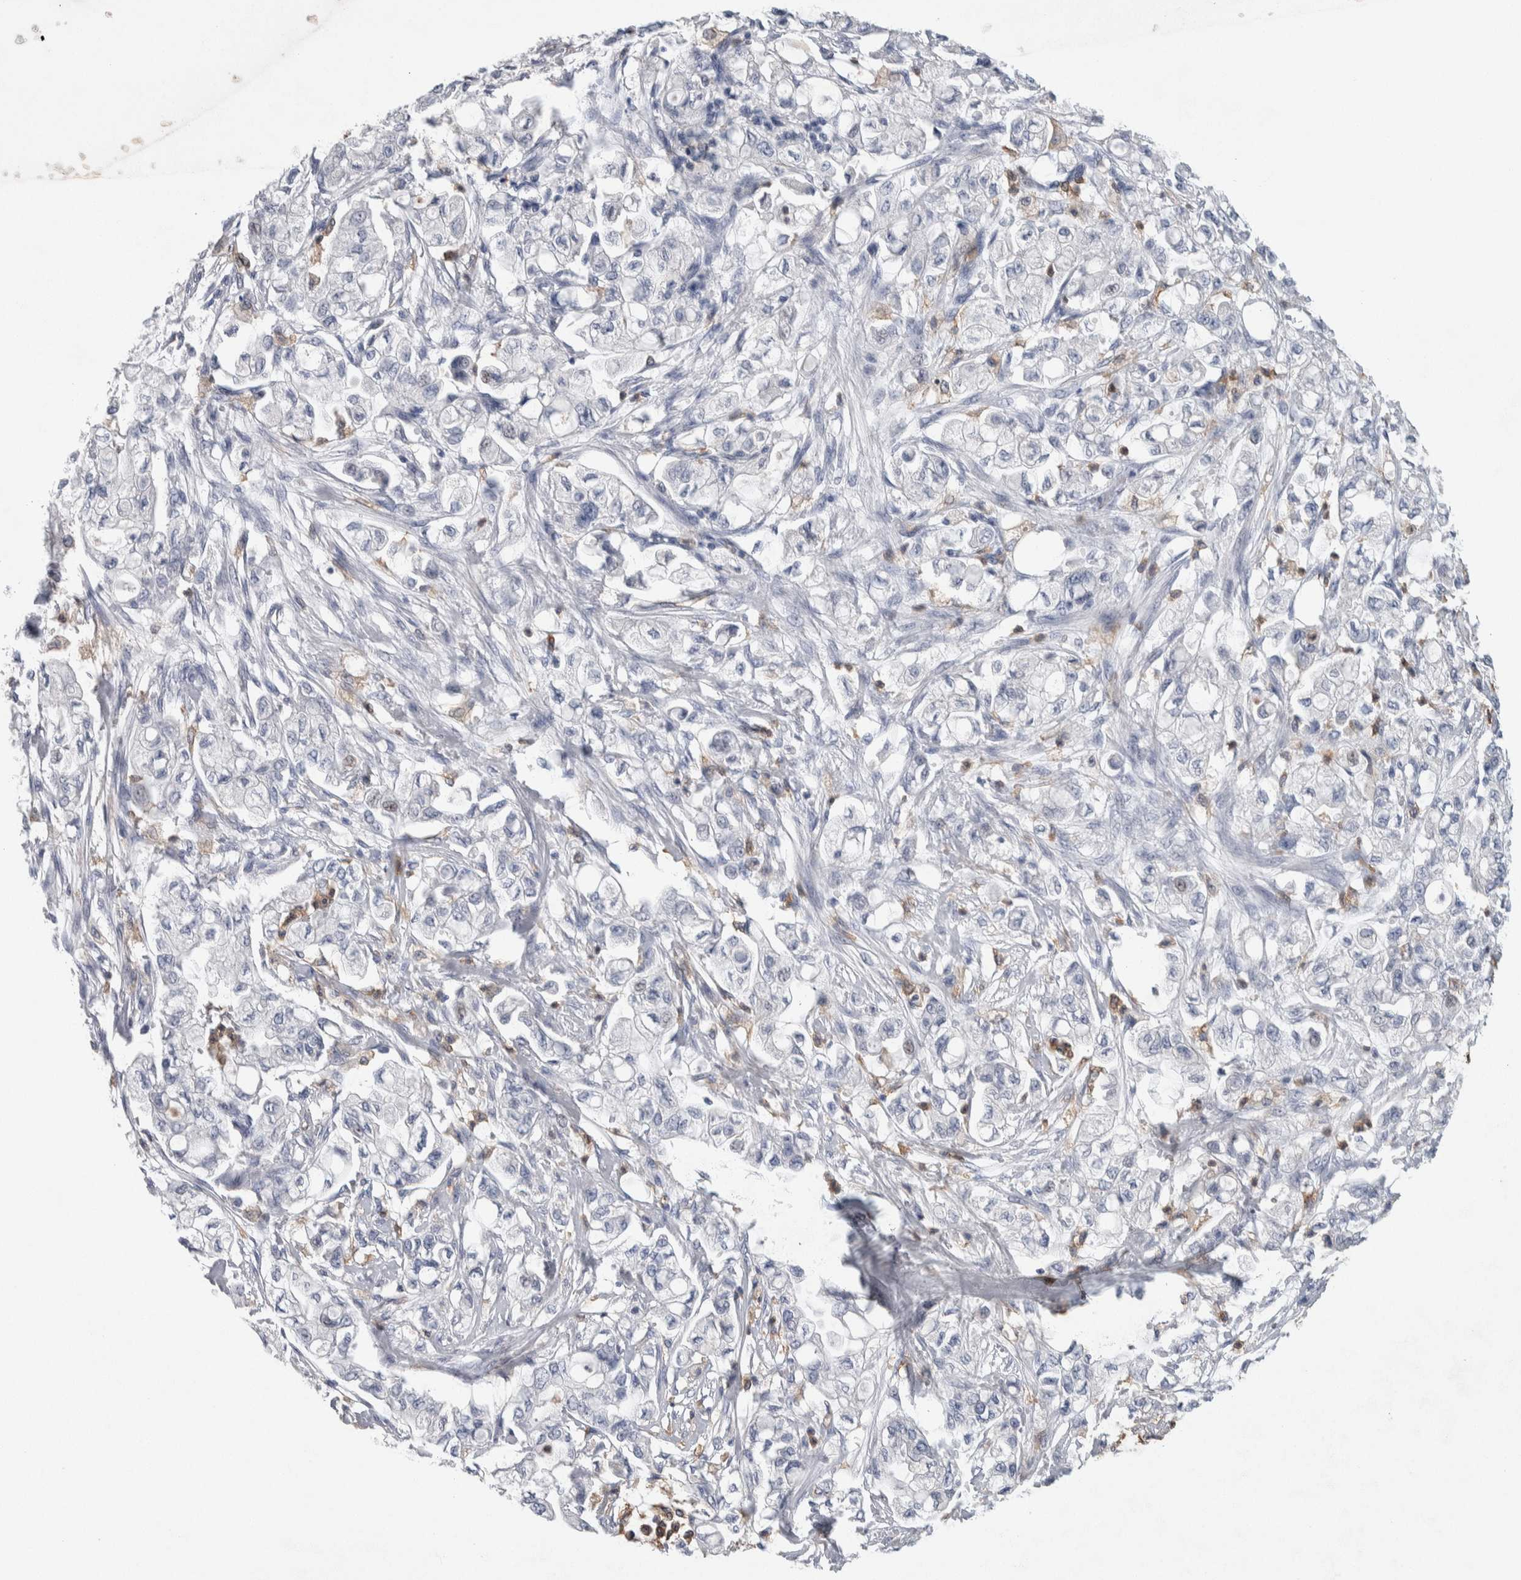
{"staining": {"intensity": "negative", "quantity": "none", "location": "none"}, "tissue": "pancreatic cancer", "cell_type": "Tumor cells", "image_type": "cancer", "snomed": [{"axis": "morphology", "description": "Adenocarcinoma, NOS"}, {"axis": "topography", "description": "Pancreas"}], "caption": "The immunohistochemistry histopathology image has no significant staining in tumor cells of pancreatic cancer tissue.", "gene": "NCF2", "patient": {"sex": "male", "age": 79}}